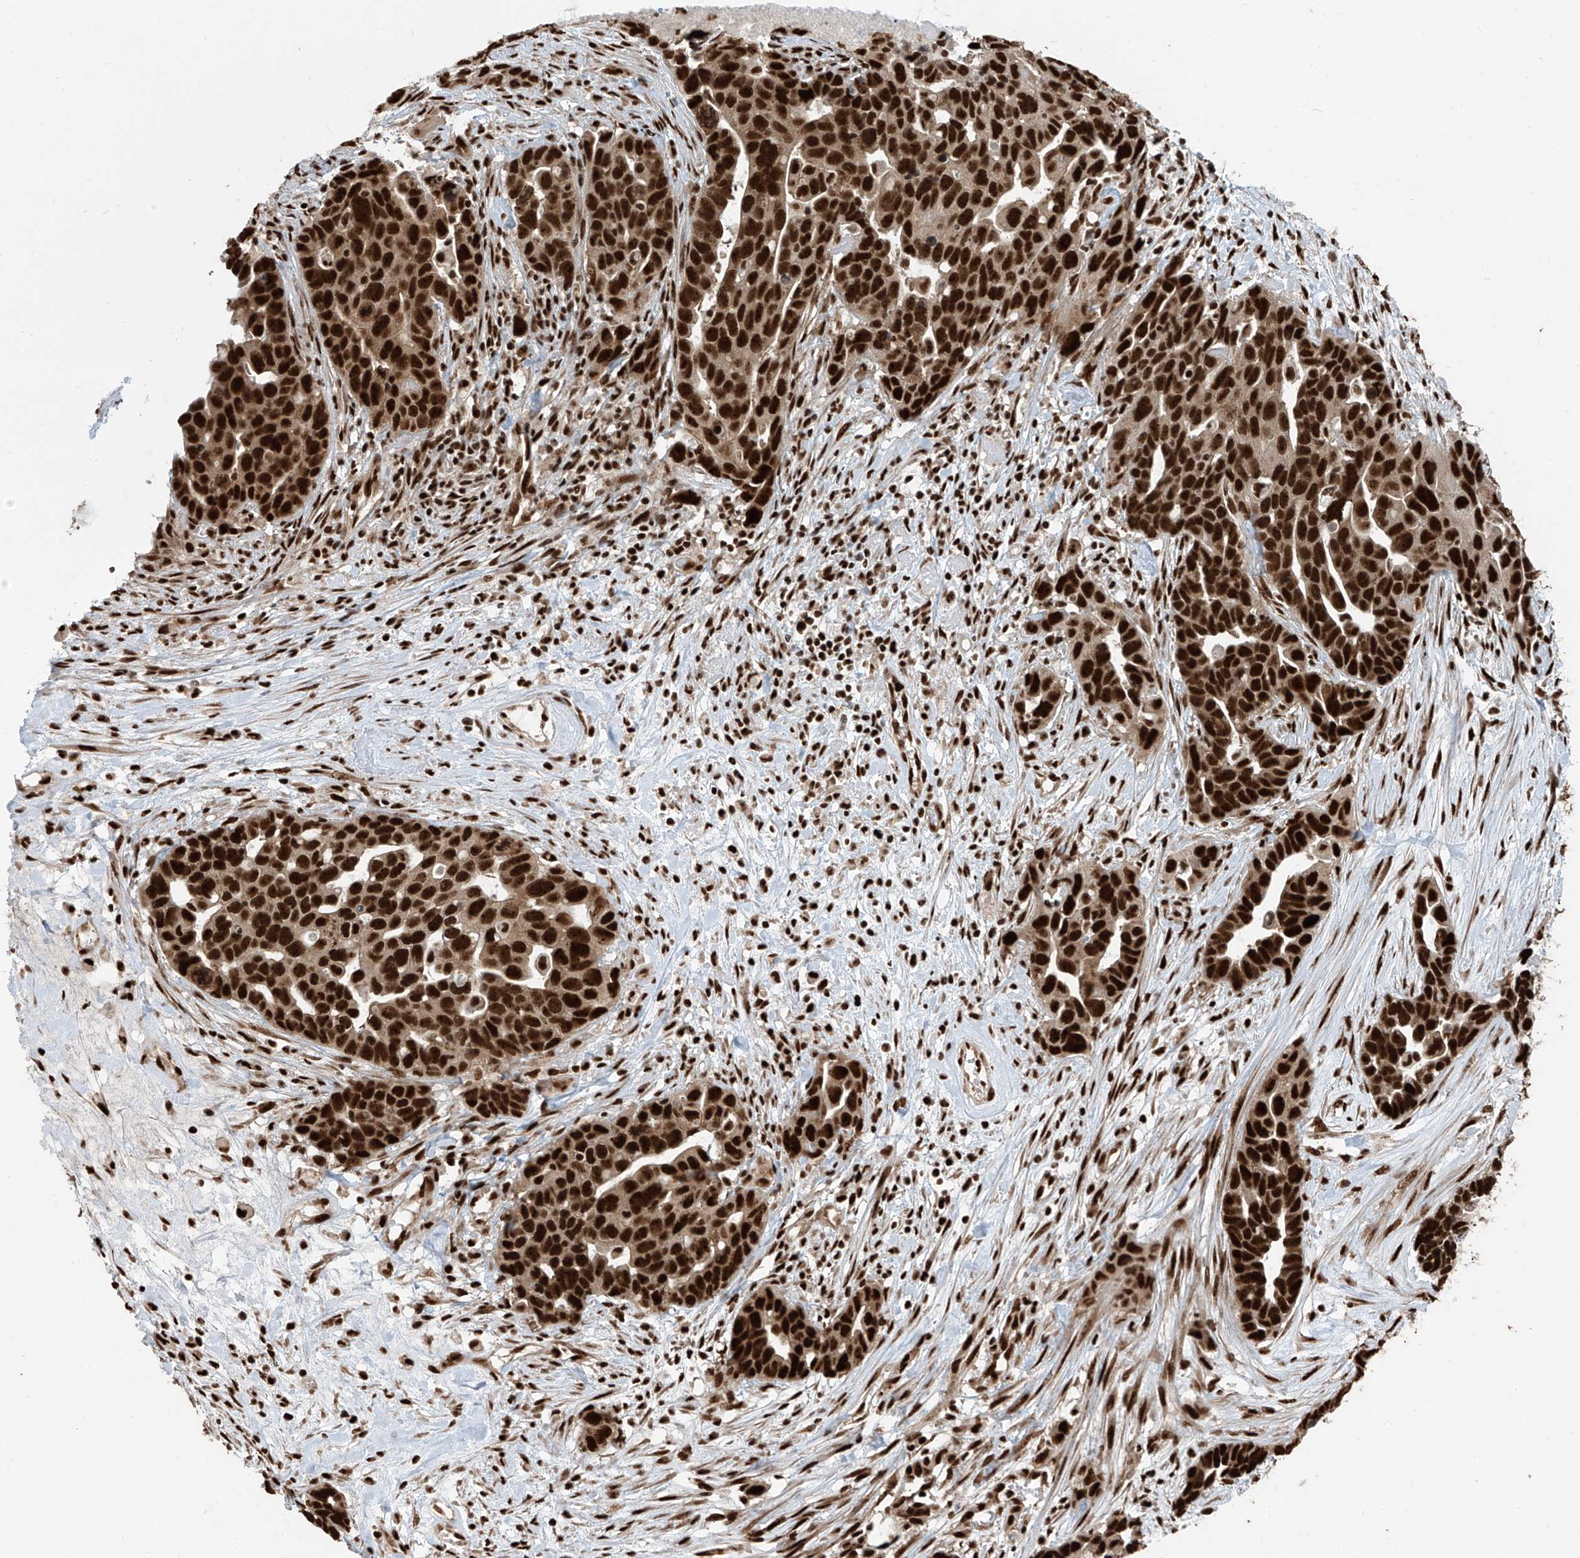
{"staining": {"intensity": "strong", "quantity": ">75%", "location": "nuclear"}, "tissue": "ovarian cancer", "cell_type": "Tumor cells", "image_type": "cancer", "snomed": [{"axis": "morphology", "description": "Cystadenocarcinoma, serous, NOS"}, {"axis": "topography", "description": "Ovary"}], "caption": "Protein expression analysis of human ovarian serous cystadenocarcinoma reveals strong nuclear staining in approximately >75% of tumor cells.", "gene": "FAM193B", "patient": {"sex": "female", "age": 54}}